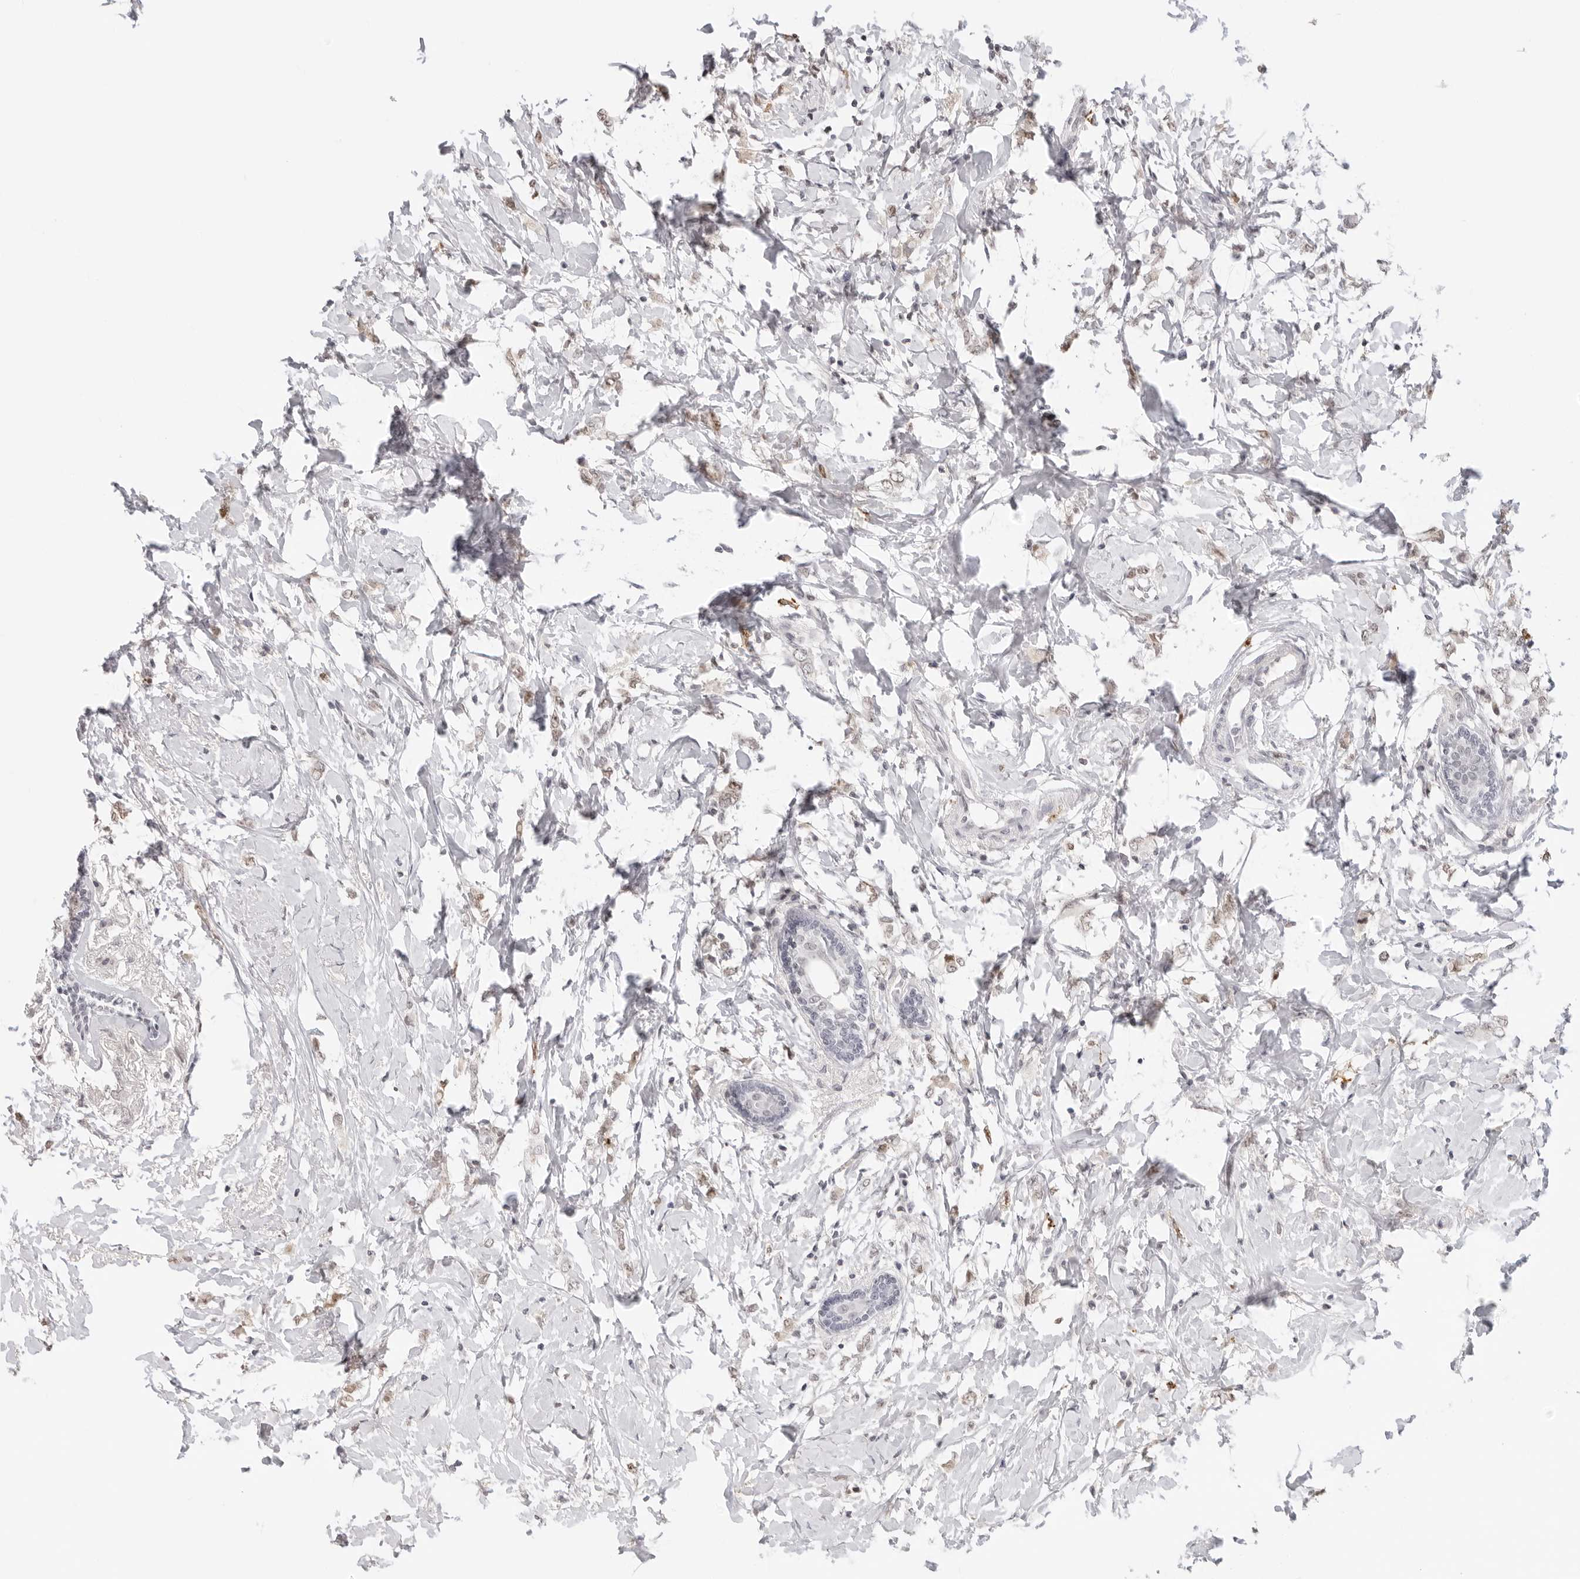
{"staining": {"intensity": "weak", "quantity": "25%-75%", "location": "nuclear"}, "tissue": "breast cancer", "cell_type": "Tumor cells", "image_type": "cancer", "snomed": [{"axis": "morphology", "description": "Normal tissue, NOS"}, {"axis": "morphology", "description": "Lobular carcinoma"}, {"axis": "topography", "description": "Breast"}], "caption": "Breast lobular carcinoma stained with immunohistochemistry reveals weak nuclear staining in approximately 25%-75% of tumor cells. The protein of interest is shown in brown color, while the nuclei are stained blue.", "gene": "MSH6", "patient": {"sex": "female", "age": 47}}